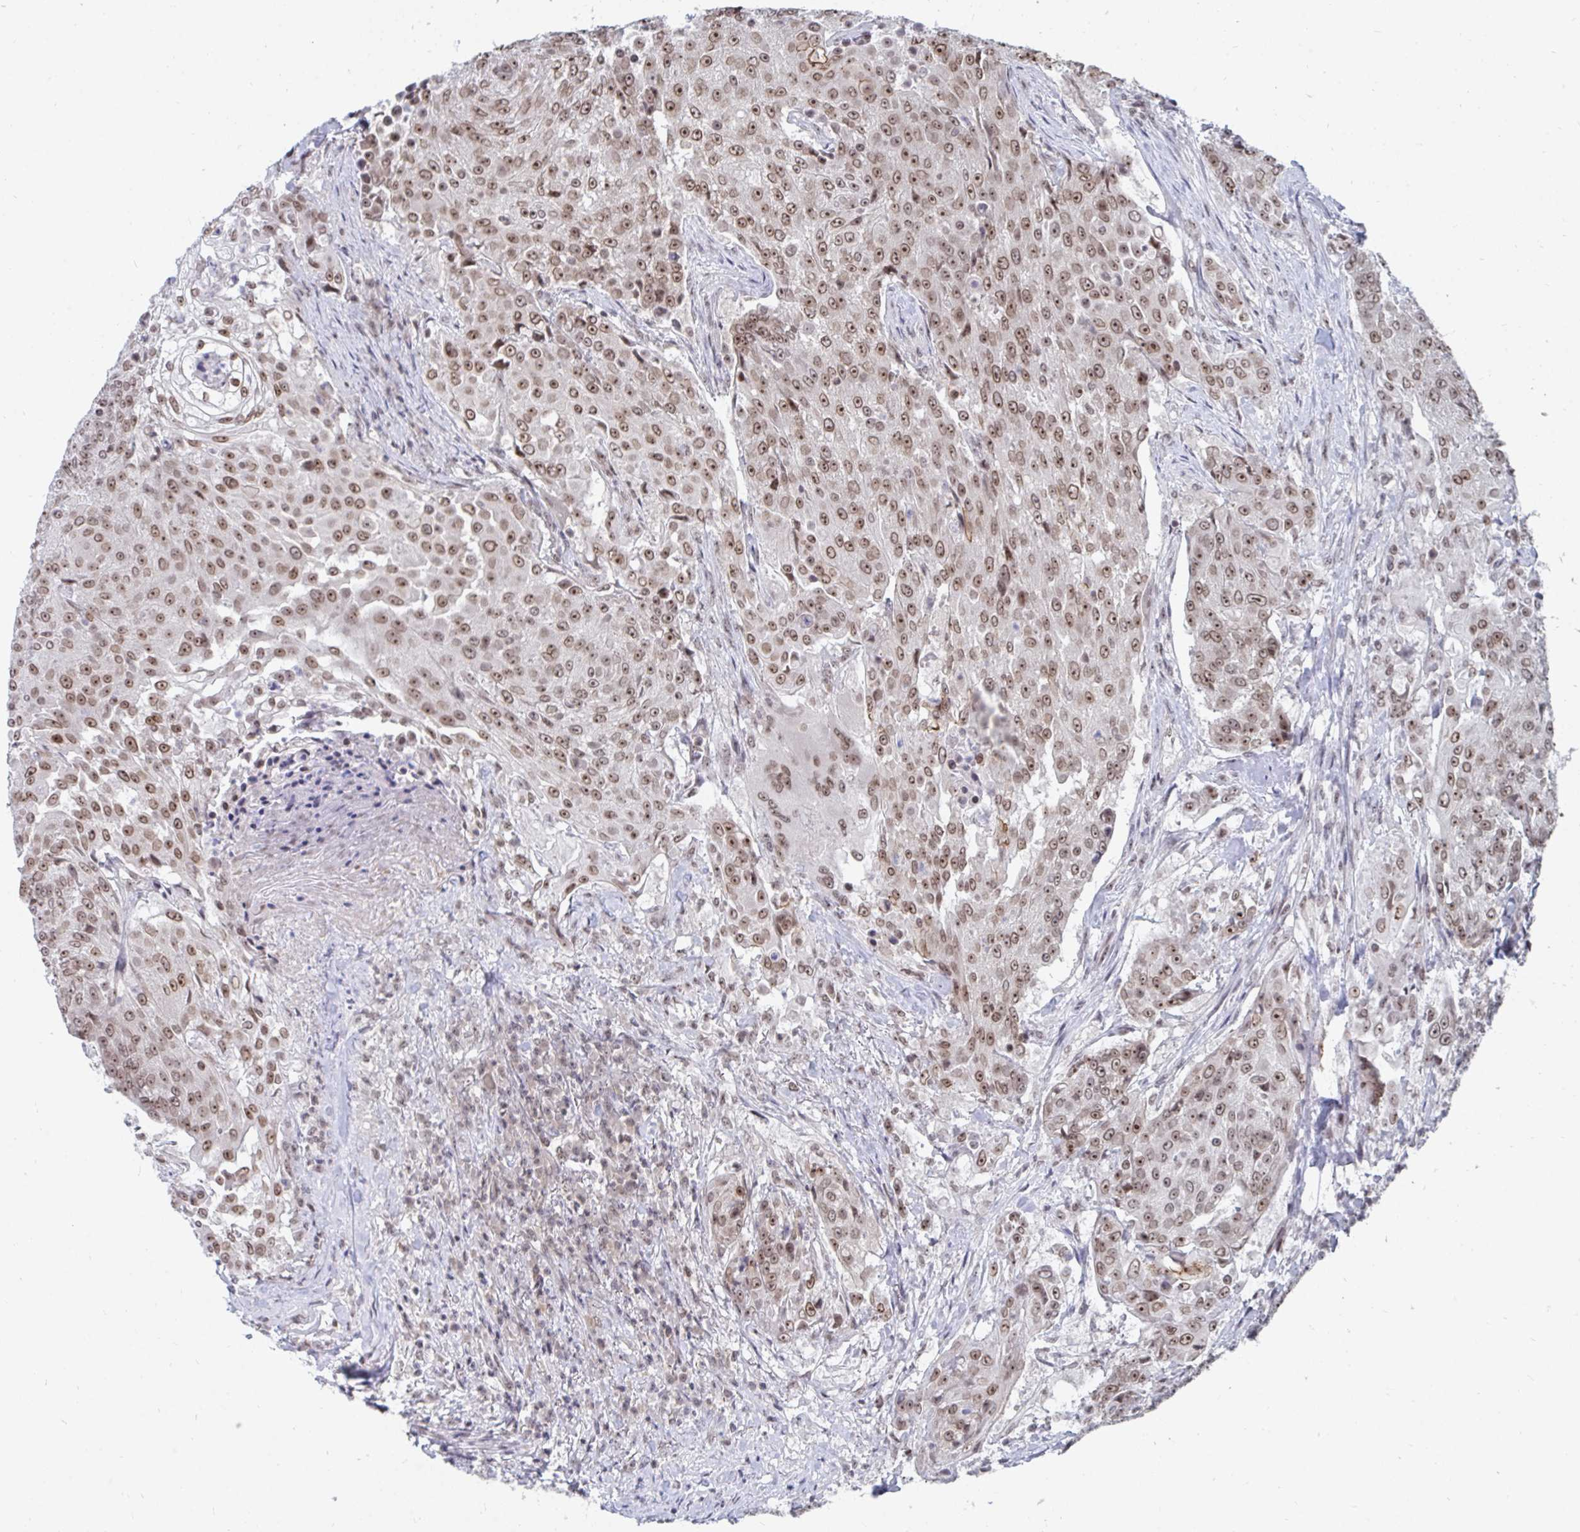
{"staining": {"intensity": "moderate", "quantity": ">75%", "location": "nuclear"}, "tissue": "urothelial cancer", "cell_type": "Tumor cells", "image_type": "cancer", "snomed": [{"axis": "morphology", "description": "Urothelial carcinoma, High grade"}, {"axis": "topography", "description": "Urinary bladder"}], "caption": "Protein staining of urothelial cancer tissue exhibits moderate nuclear expression in about >75% of tumor cells.", "gene": "TRIP12", "patient": {"sex": "female", "age": 63}}